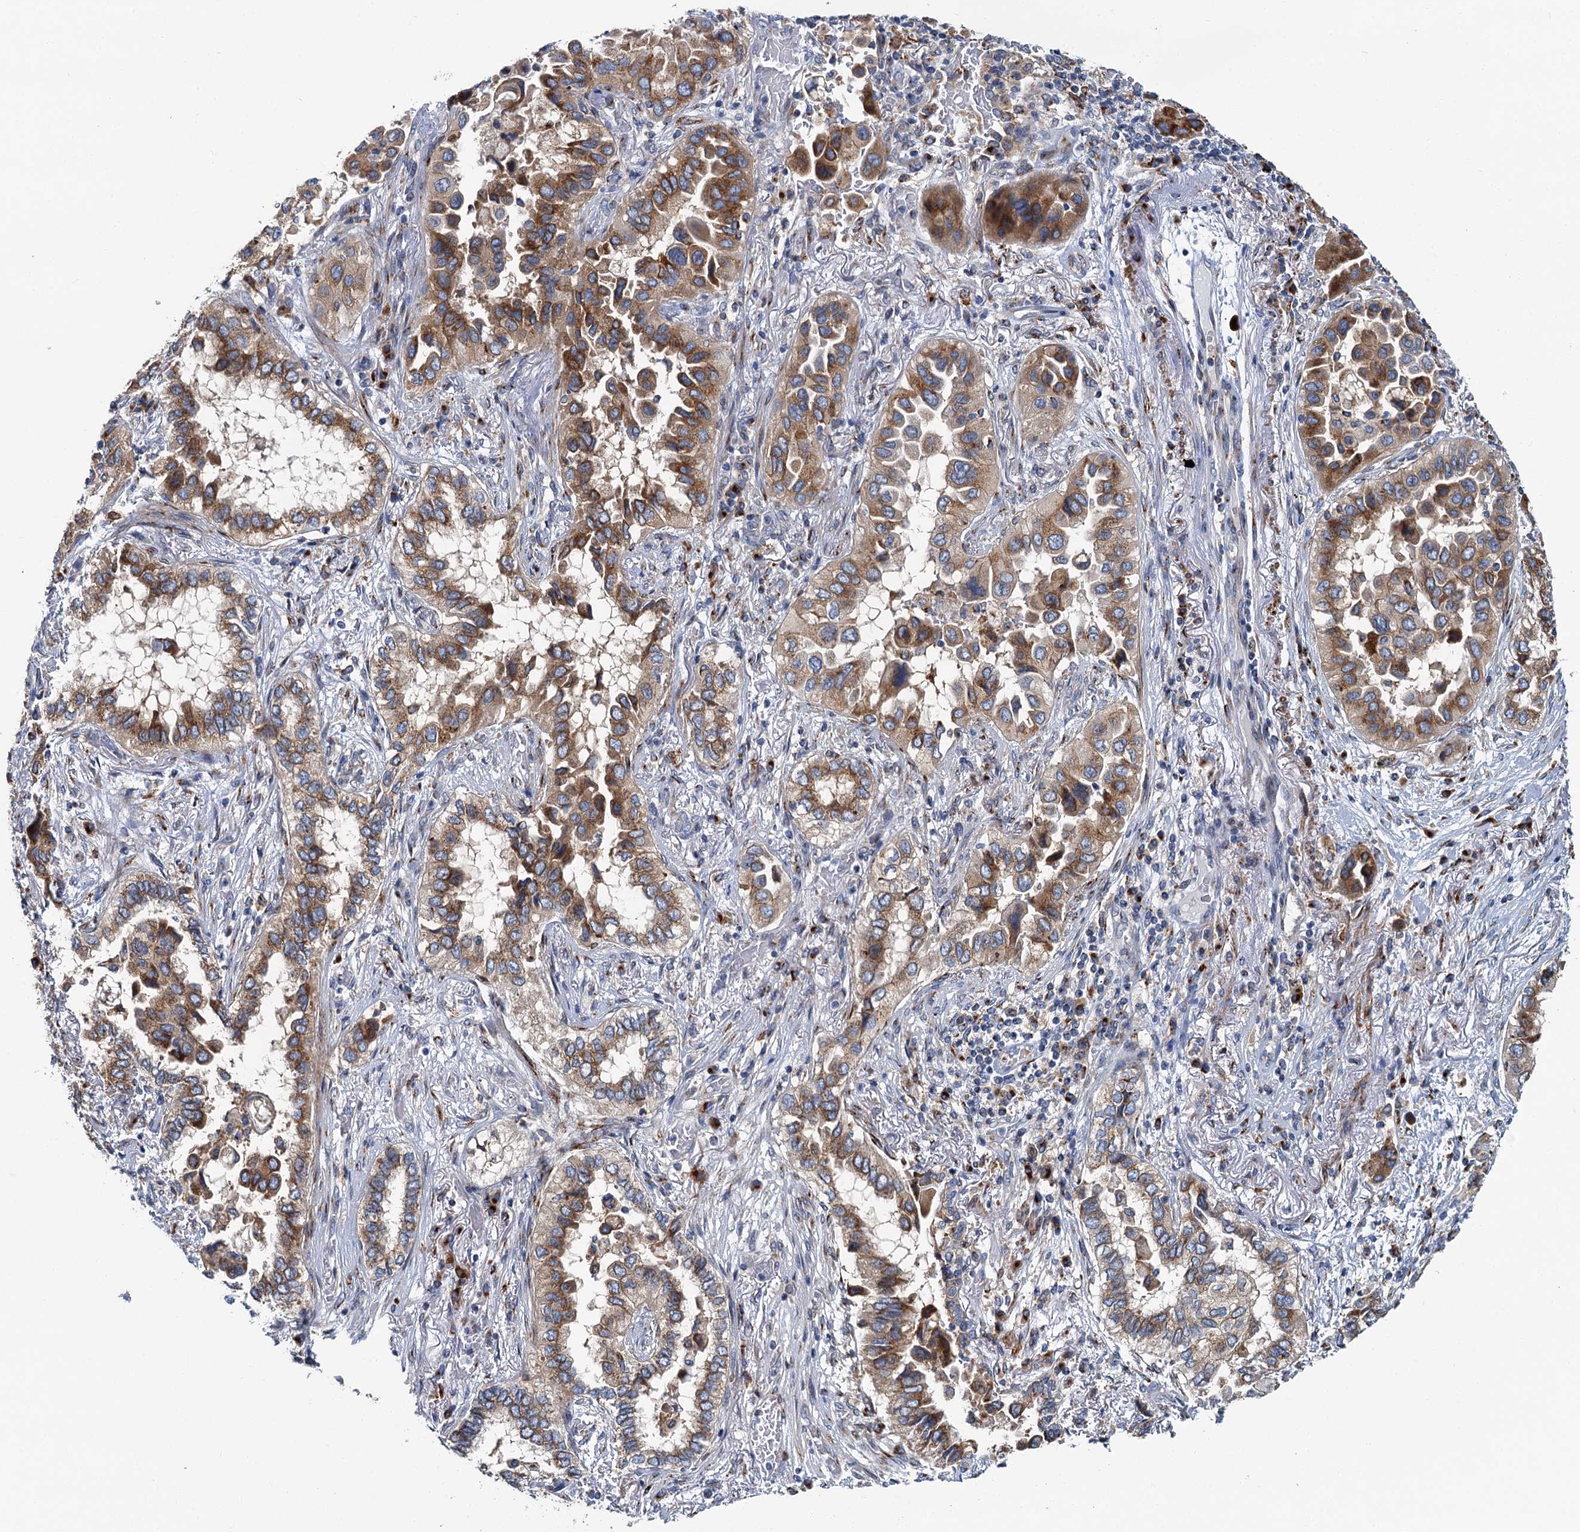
{"staining": {"intensity": "moderate", "quantity": ">75%", "location": "cytoplasmic/membranous"}, "tissue": "lung cancer", "cell_type": "Tumor cells", "image_type": "cancer", "snomed": [{"axis": "morphology", "description": "Adenocarcinoma, NOS"}, {"axis": "topography", "description": "Lung"}], "caption": "Immunohistochemistry (IHC) staining of adenocarcinoma (lung), which shows medium levels of moderate cytoplasmic/membranous expression in approximately >75% of tumor cells indicating moderate cytoplasmic/membranous protein positivity. The staining was performed using DAB (brown) for protein detection and nuclei were counterstained in hematoxylin (blue).", "gene": "BET1L", "patient": {"sex": "female", "age": 76}}